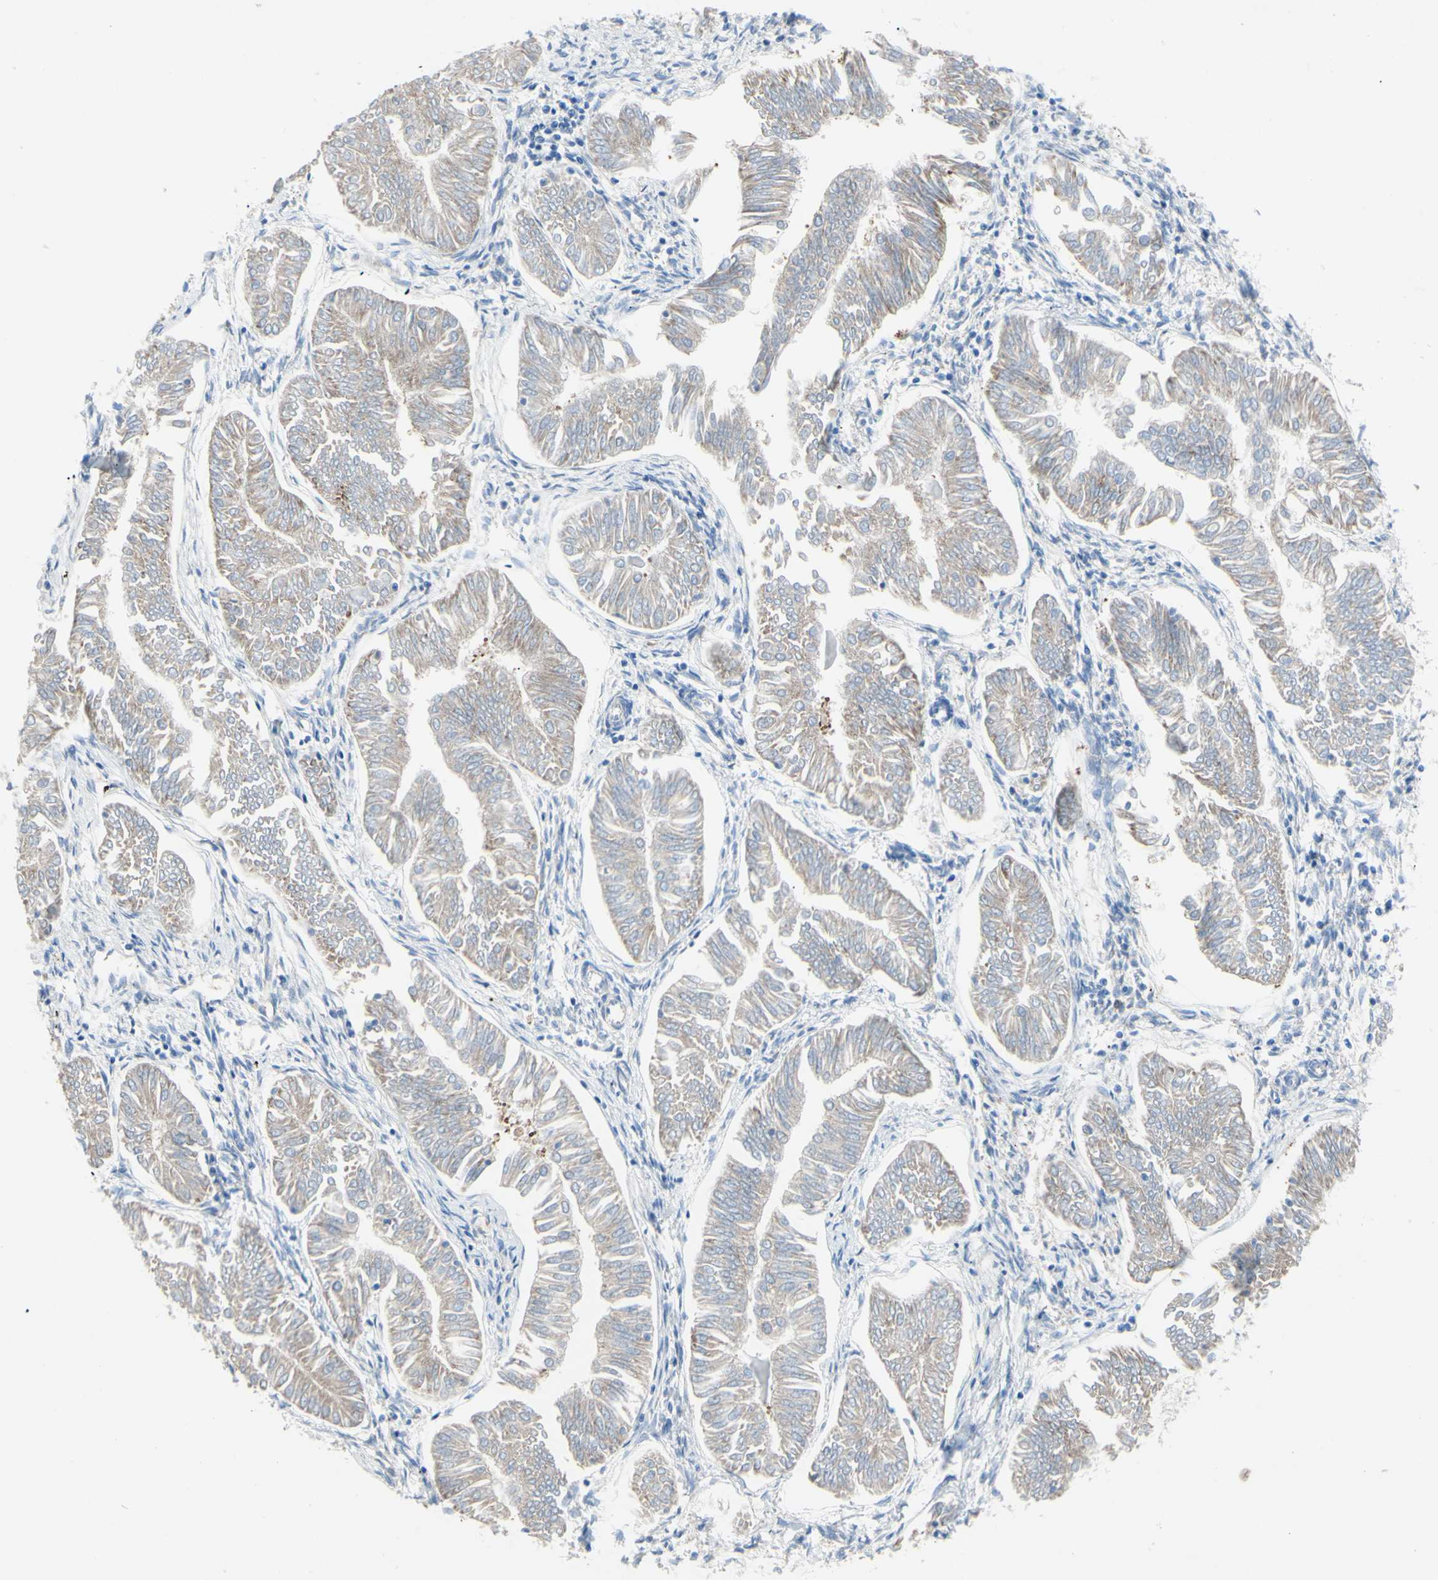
{"staining": {"intensity": "weak", "quantity": "25%-75%", "location": "cytoplasmic/membranous"}, "tissue": "endometrial cancer", "cell_type": "Tumor cells", "image_type": "cancer", "snomed": [{"axis": "morphology", "description": "Adenocarcinoma, NOS"}, {"axis": "topography", "description": "Endometrium"}], "caption": "Protein staining shows weak cytoplasmic/membranous expression in approximately 25%-75% of tumor cells in endometrial adenocarcinoma.", "gene": "TMIGD2", "patient": {"sex": "female", "age": 53}}